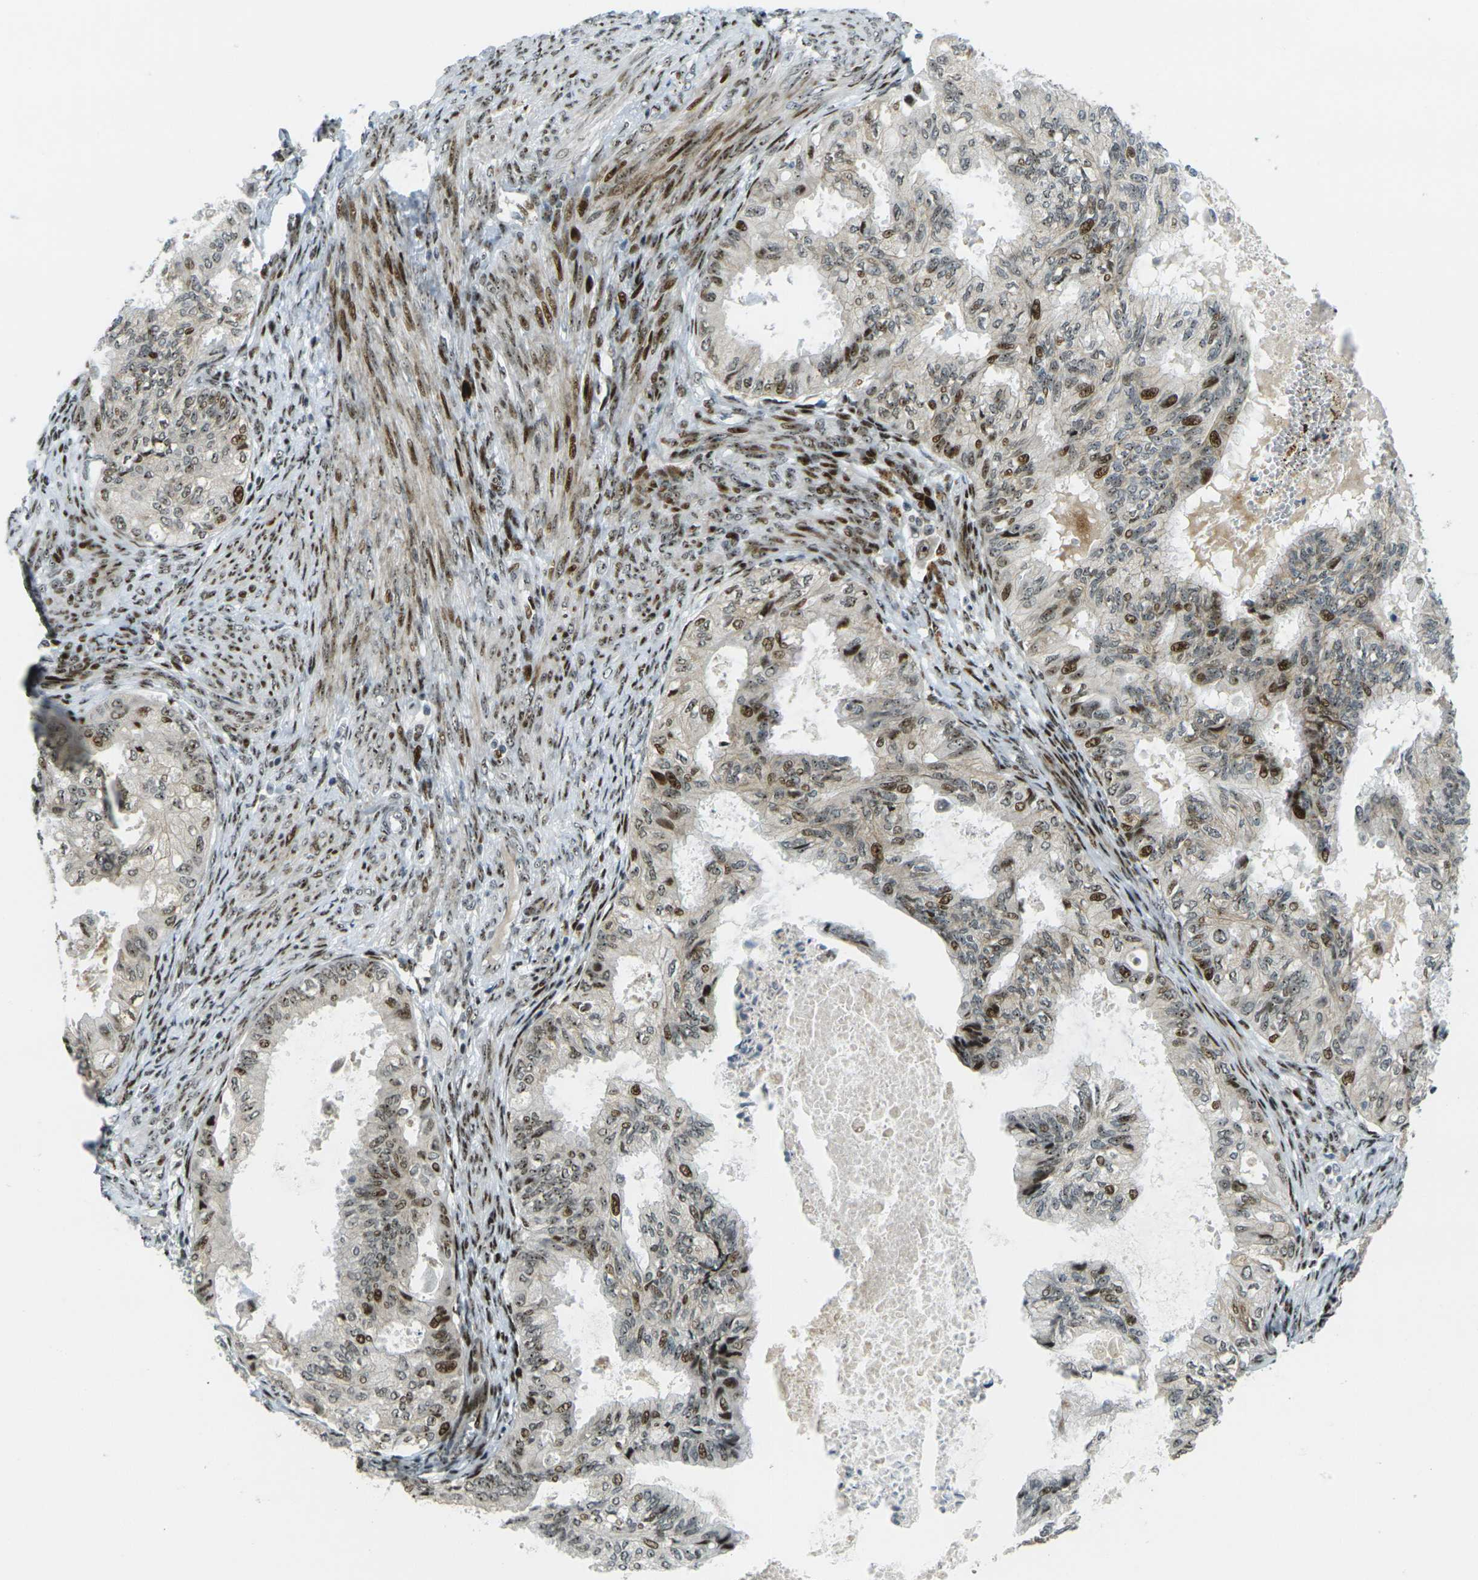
{"staining": {"intensity": "strong", "quantity": ">75%", "location": "nuclear"}, "tissue": "cervical cancer", "cell_type": "Tumor cells", "image_type": "cancer", "snomed": [{"axis": "morphology", "description": "Normal tissue, NOS"}, {"axis": "morphology", "description": "Adenocarcinoma, NOS"}, {"axis": "topography", "description": "Cervix"}, {"axis": "topography", "description": "Endometrium"}], "caption": "Protein staining shows strong nuclear positivity in approximately >75% of tumor cells in cervical cancer (adenocarcinoma).", "gene": "UBE2C", "patient": {"sex": "female", "age": 86}}